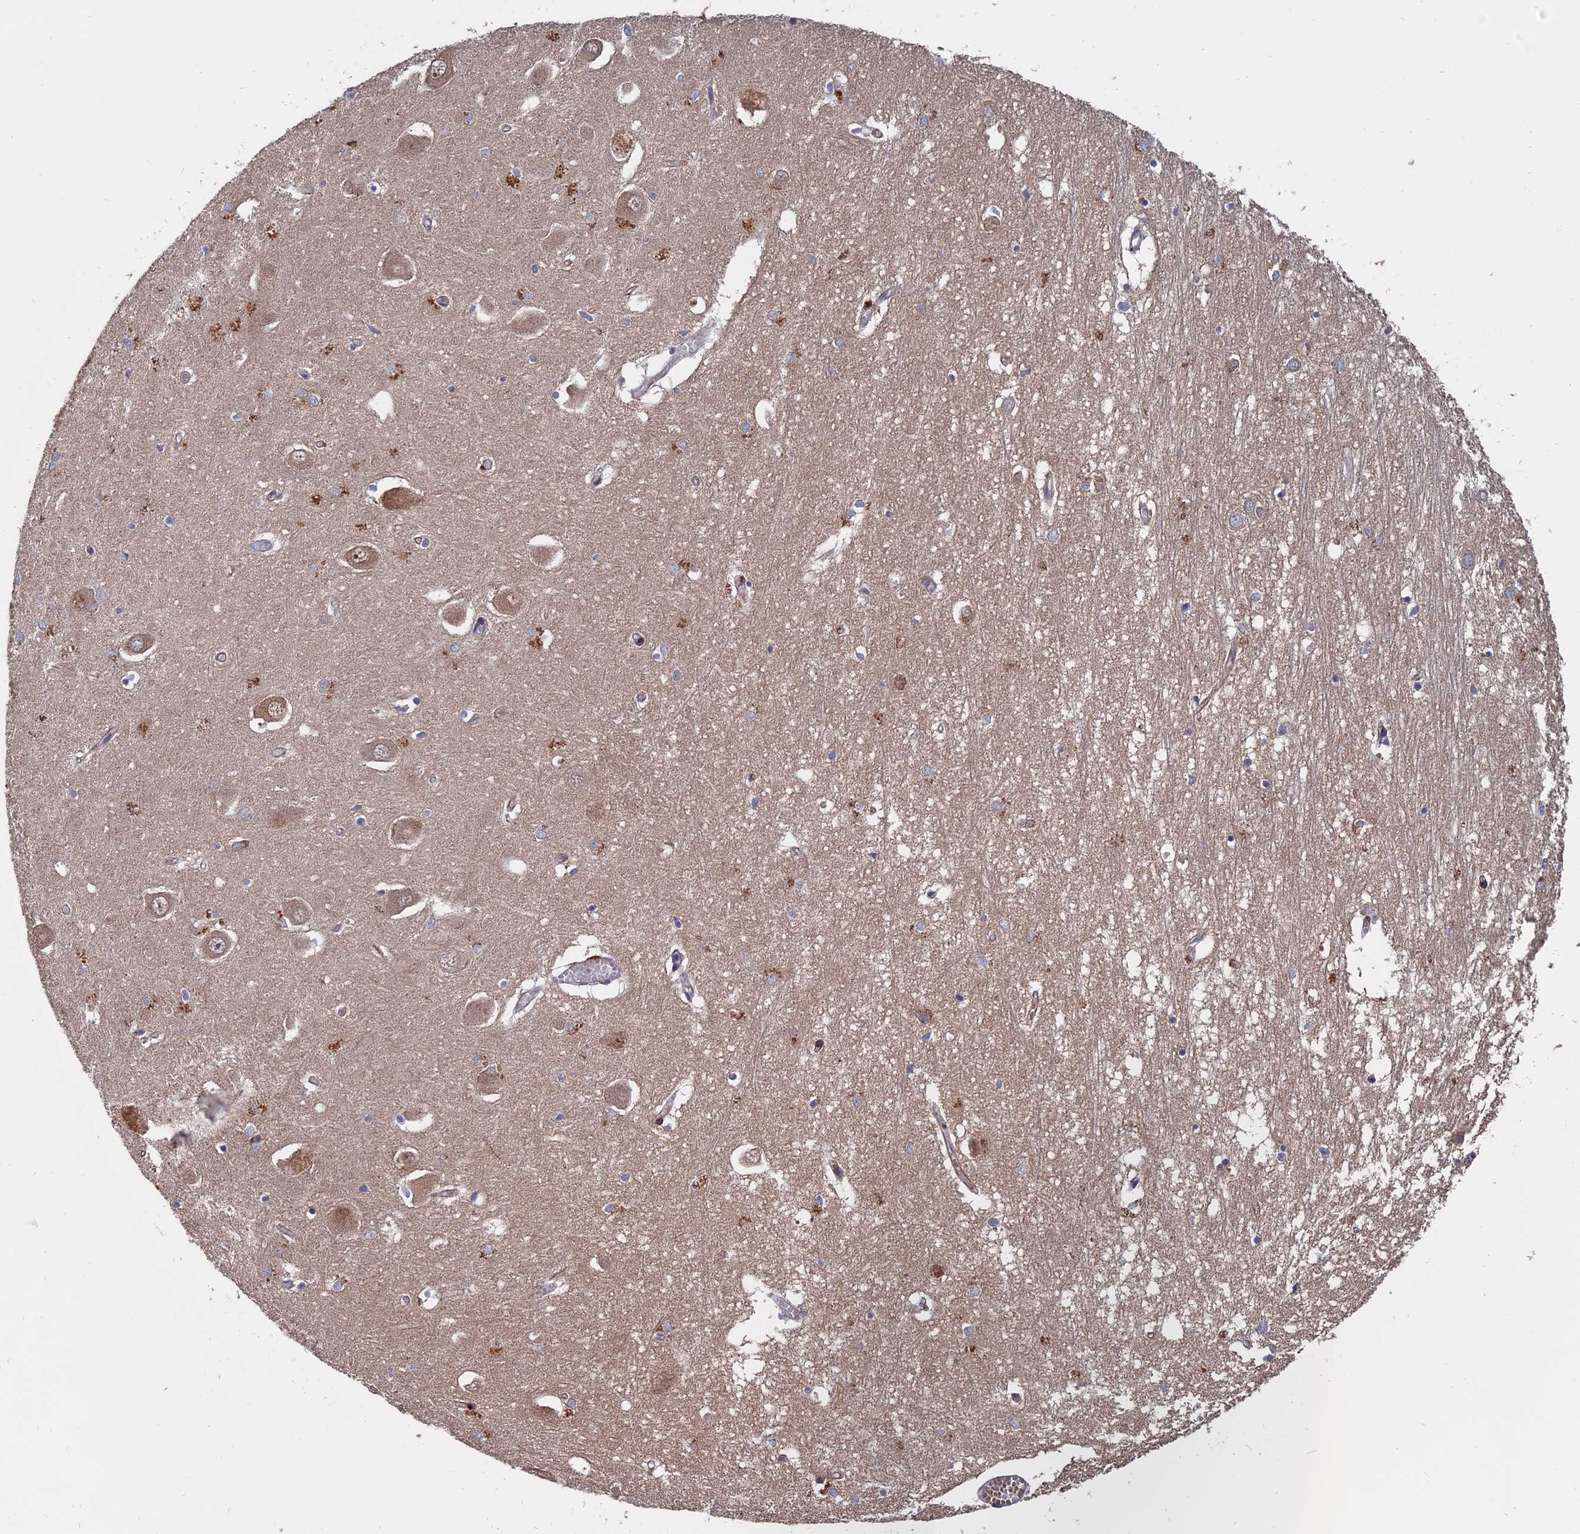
{"staining": {"intensity": "negative", "quantity": "none", "location": "none"}, "tissue": "hippocampus", "cell_type": "Glial cells", "image_type": "normal", "snomed": [{"axis": "morphology", "description": "Normal tissue, NOS"}, {"axis": "topography", "description": "Hippocampus"}], "caption": "High power microscopy histopathology image of an immunohistochemistry image of normal hippocampus, revealing no significant expression in glial cells.", "gene": "TRAPPC2L", "patient": {"sex": "male", "age": 70}}